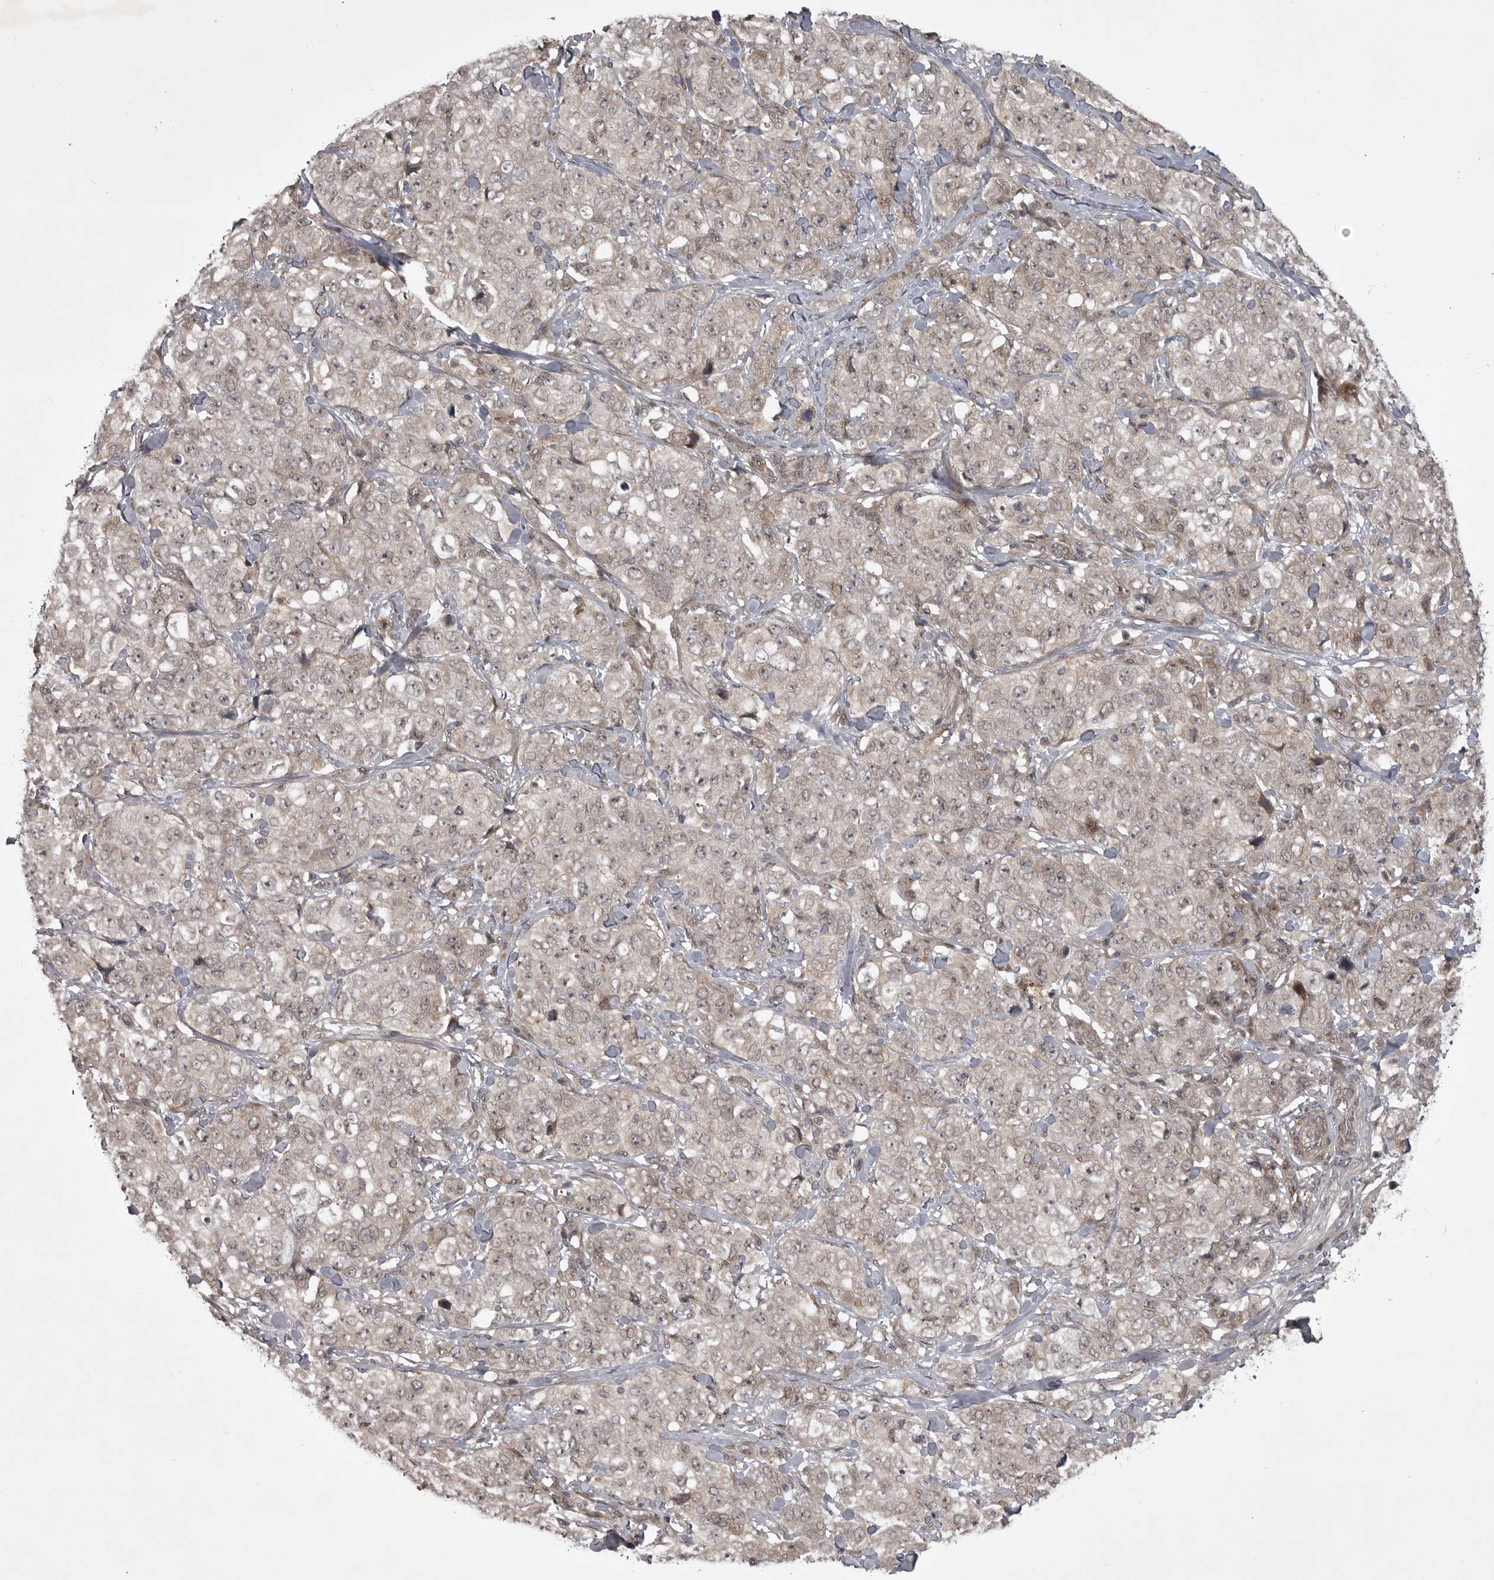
{"staining": {"intensity": "negative", "quantity": "none", "location": "none"}, "tissue": "stomach cancer", "cell_type": "Tumor cells", "image_type": "cancer", "snomed": [{"axis": "morphology", "description": "Adenocarcinoma, NOS"}, {"axis": "topography", "description": "Stomach"}], "caption": "DAB (3,3'-diaminobenzidine) immunohistochemical staining of stomach cancer (adenocarcinoma) exhibits no significant staining in tumor cells.", "gene": "SNX16", "patient": {"sex": "male", "age": 48}}